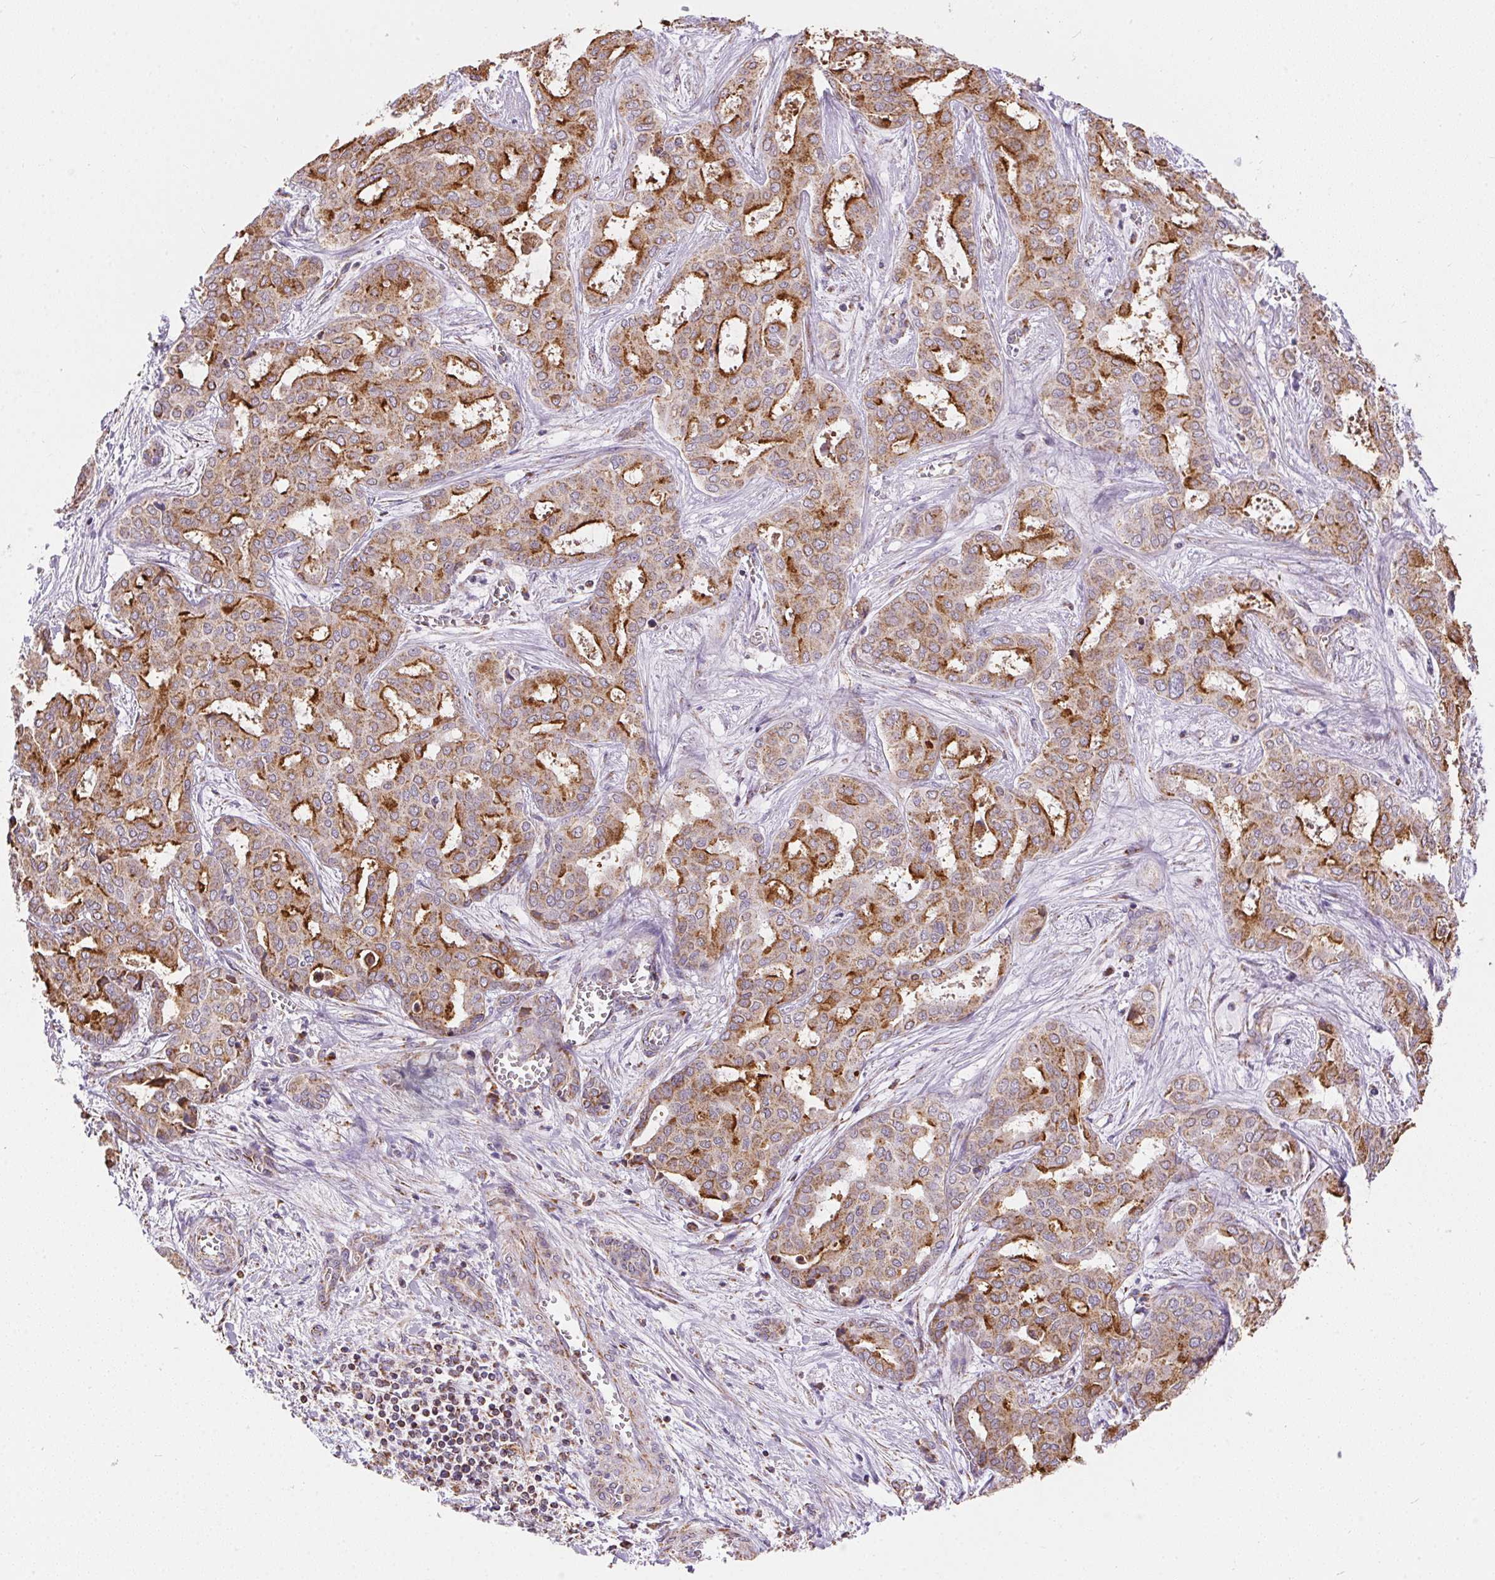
{"staining": {"intensity": "strong", "quantity": "25%-75%", "location": "cytoplasmic/membranous"}, "tissue": "liver cancer", "cell_type": "Tumor cells", "image_type": "cancer", "snomed": [{"axis": "morphology", "description": "Cholangiocarcinoma"}, {"axis": "topography", "description": "Liver"}], "caption": "Human cholangiocarcinoma (liver) stained with a protein marker exhibits strong staining in tumor cells.", "gene": "MAPK11", "patient": {"sex": "female", "age": 64}}